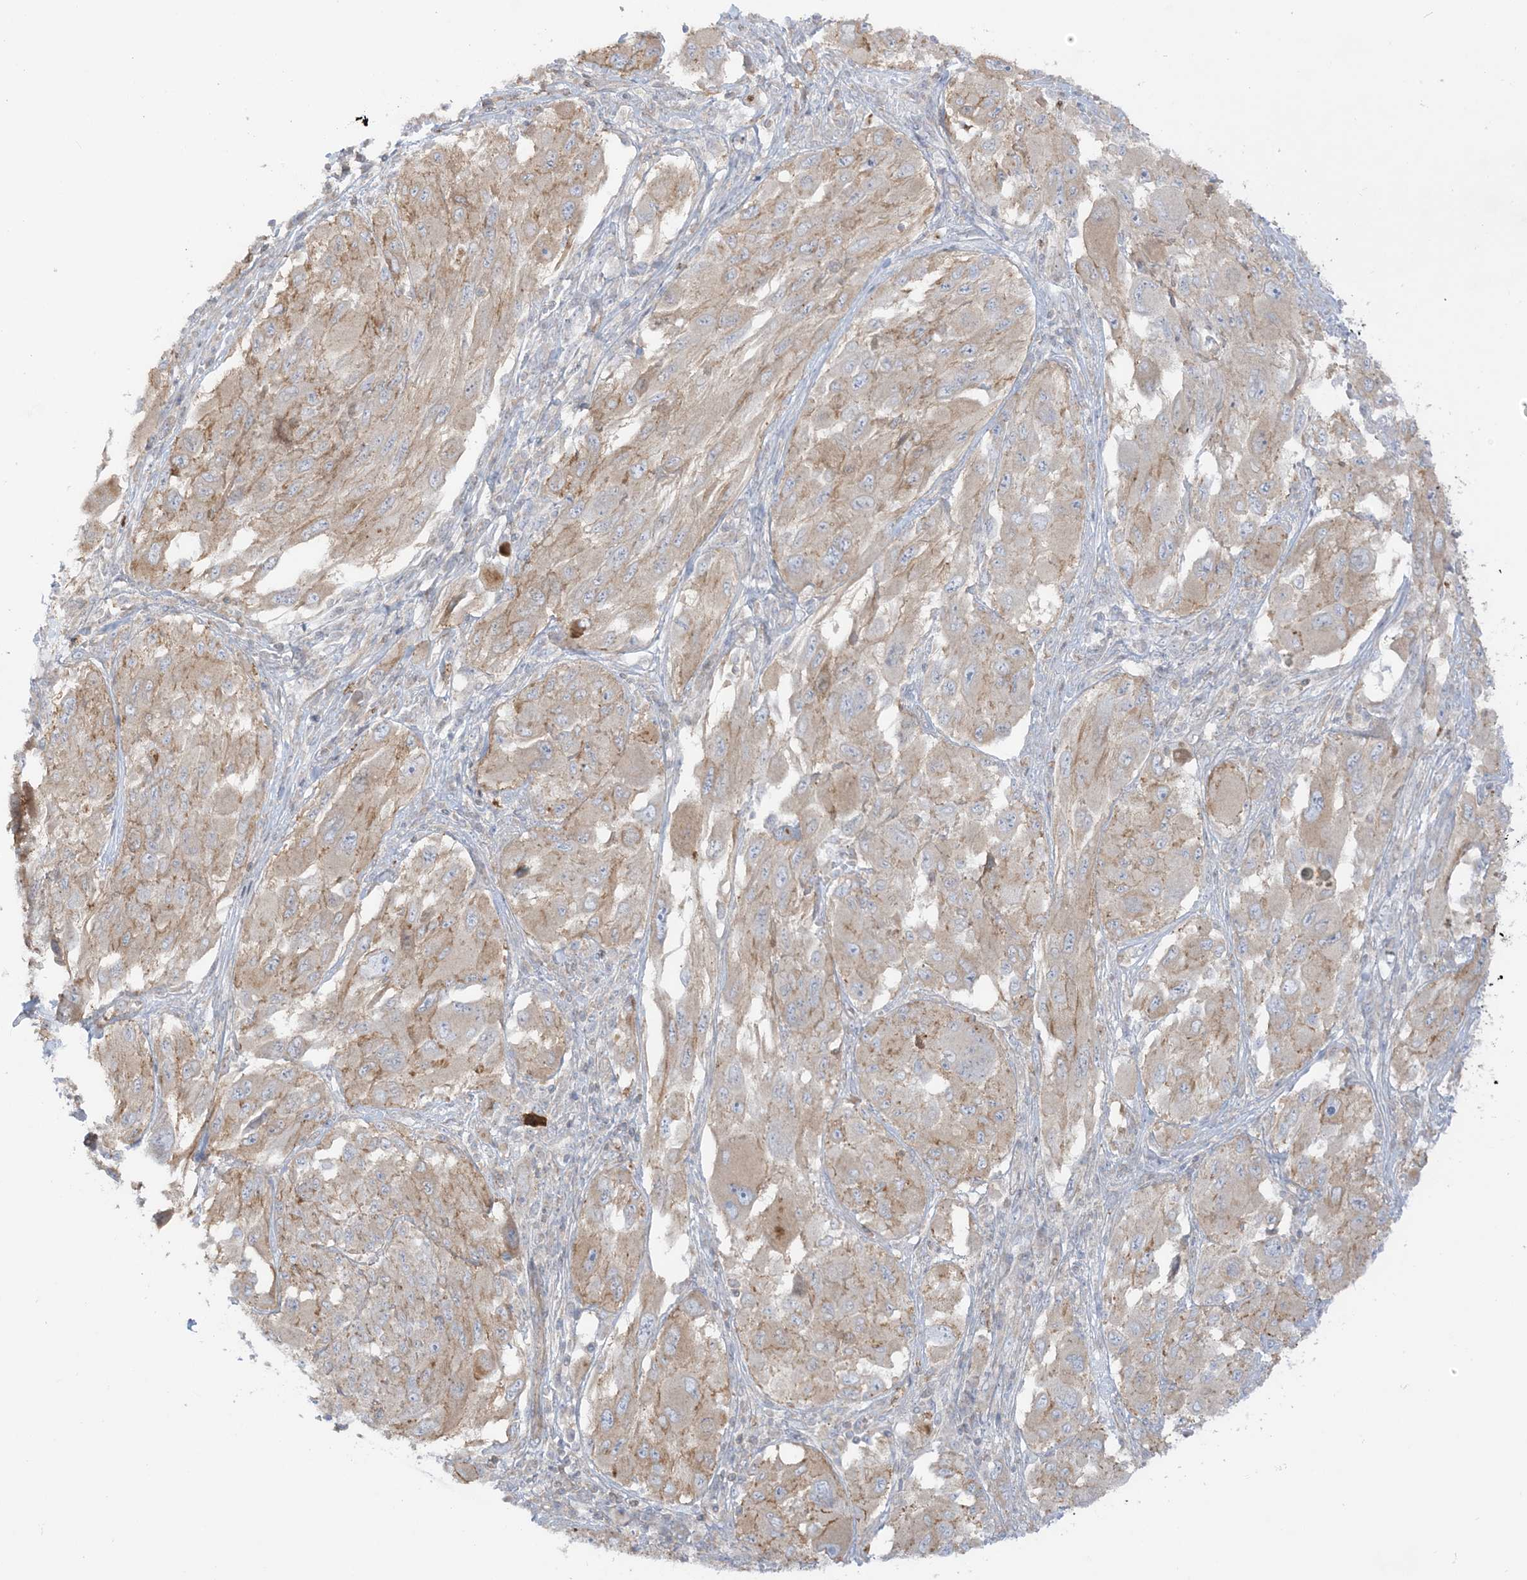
{"staining": {"intensity": "weak", "quantity": "25%-75%", "location": "cytoplasmic/membranous"}, "tissue": "melanoma", "cell_type": "Tumor cells", "image_type": "cancer", "snomed": [{"axis": "morphology", "description": "Malignant melanoma, NOS"}, {"axis": "topography", "description": "Skin"}], "caption": "Melanoma was stained to show a protein in brown. There is low levels of weak cytoplasmic/membranous expression in about 25%-75% of tumor cells.", "gene": "ICMT", "patient": {"sex": "female", "age": 91}}